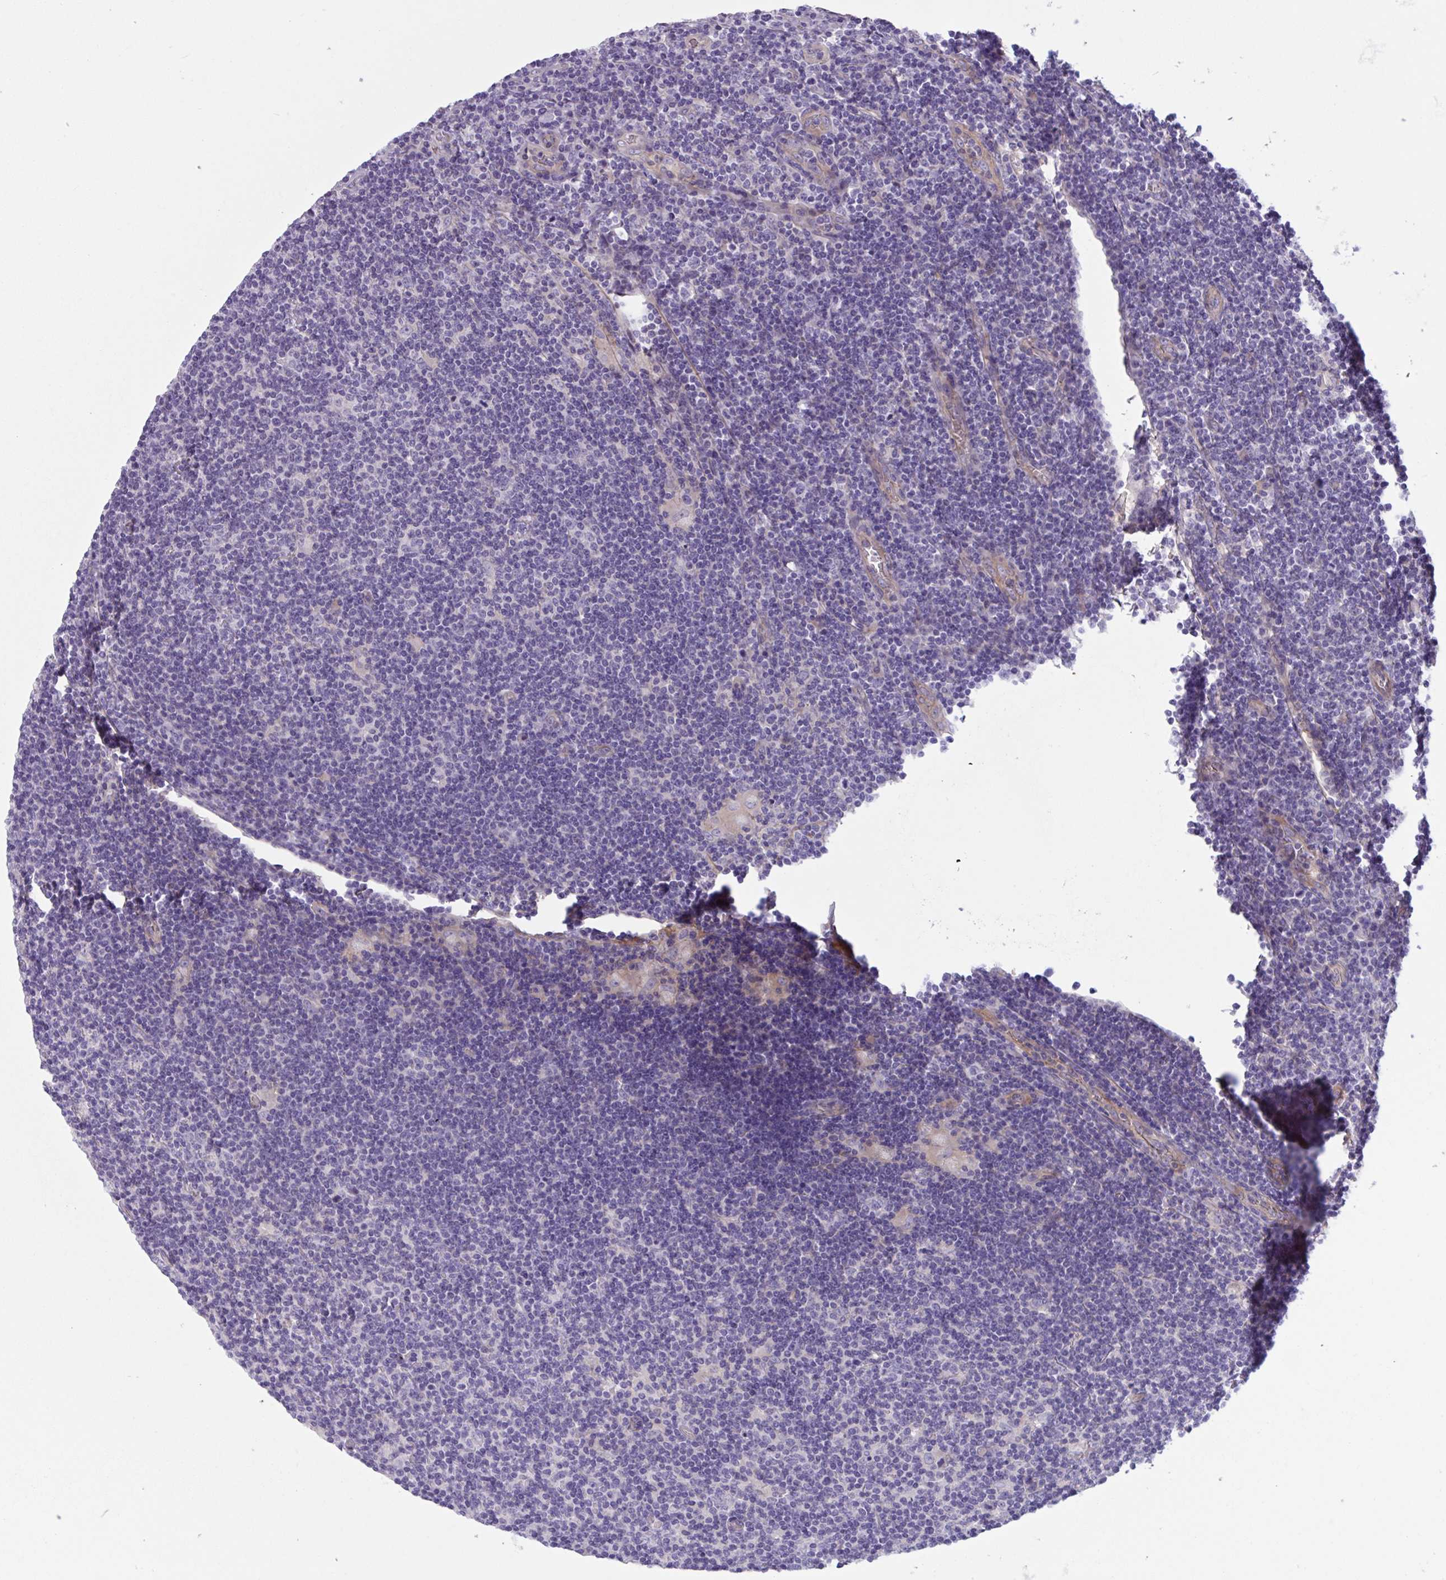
{"staining": {"intensity": "negative", "quantity": "none", "location": "none"}, "tissue": "lymphoma", "cell_type": "Tumor cells", "image_type": "cancer", "snomed": [{"axis": "morphology", "description": "Hodgkin's disease, NOS"}, {"axis": "topography", "description": "Lymph node"}], "caption": "Tumor cells show no significant protein staining in lymphoma.", "gene": "TTC7B", "patient": {"sex": "male", "age": 40}}